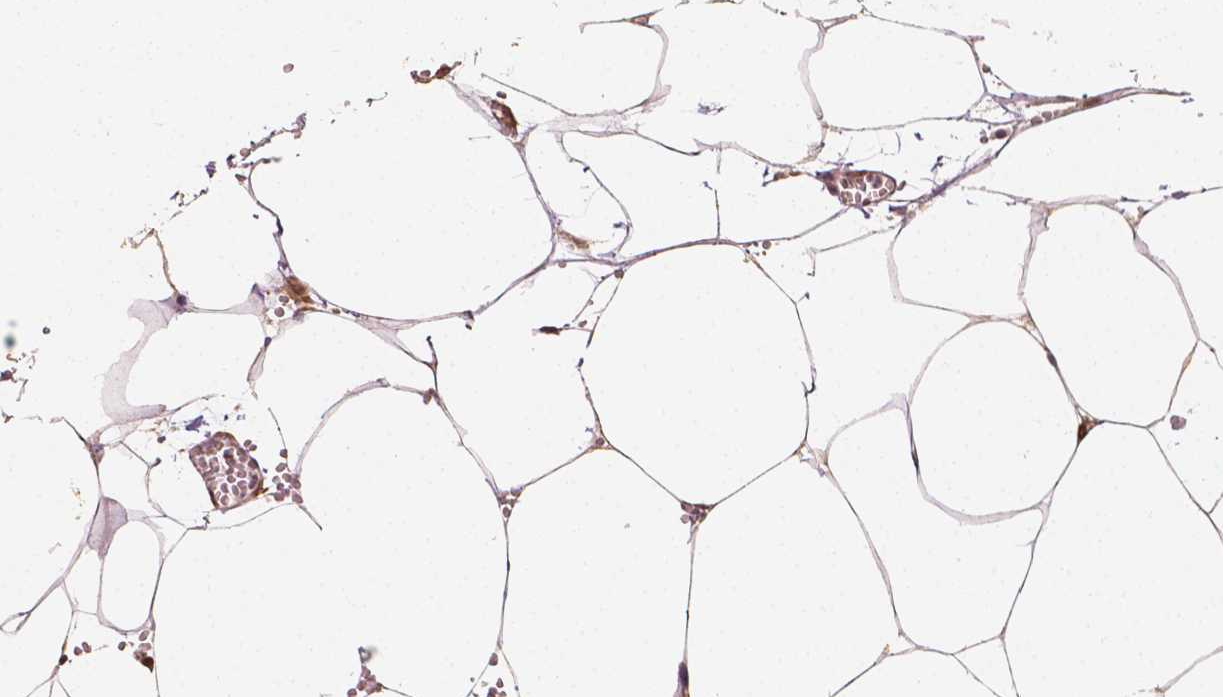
{"staining": {"intensity": "moderate", "quantity": "25%-75%", "location": "cytoplasmic/membranous,nuclear"}, "tissue": "adipose tissue", "cell_type": "Adipocytes", "image_type": "normal", "snomed": [{"axis": "morphology", "description": "Normal tissue, NOS"}, {"axis": "topography", "description": "Adipose tissue"}, {"axis": "topography", "description": "Pancreas"}, {"axis": "topography", "description": "Peripheral nerve tissue"}], "caption": "This is a micrograph of IHC staining of unremarkable adipose tissue, which shows moderate positivity in the cytoplasmic/membranous,nuclear of adipocytes.", "gene": "TBC1D17", "patient": {"sex": "female", "age": 58}}